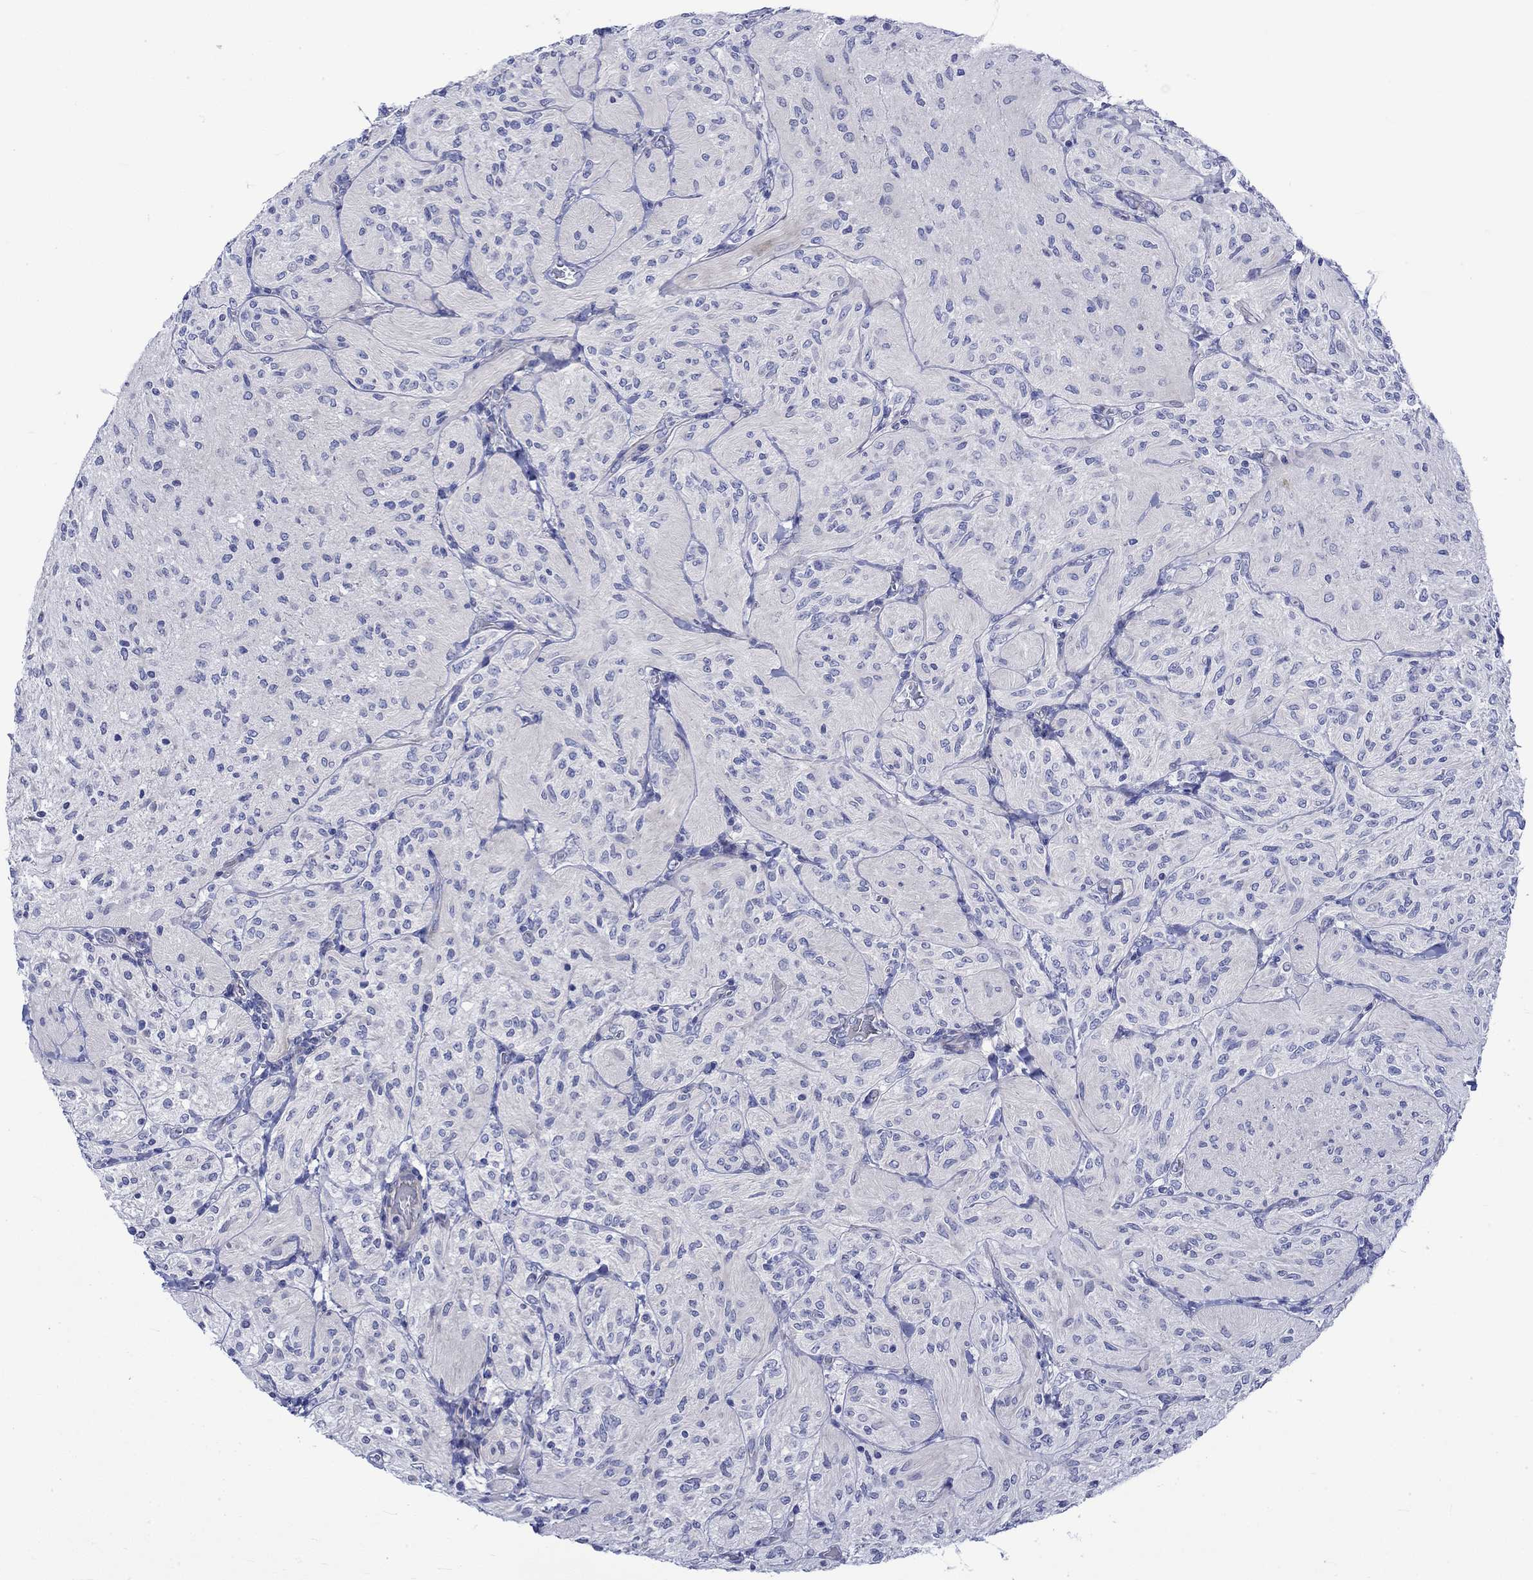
{"staining": {"intensity": "negative", "quantity": "none", "location": "none"}, "tissue": "glioma", "cell_type": "Tumor cells", "image_type": "cancer", "snomed": [{"axis": "morphology", "description": "Glioma, malignant, Low grade"}, {"axis": "topography", "description": "Brain"}], "caption": "Glioma was stained to show a protein in brown. There is no significant expression in tumor cells.", "gene": "NRIP3", "patient": {"sex": "male", "age": 3}}